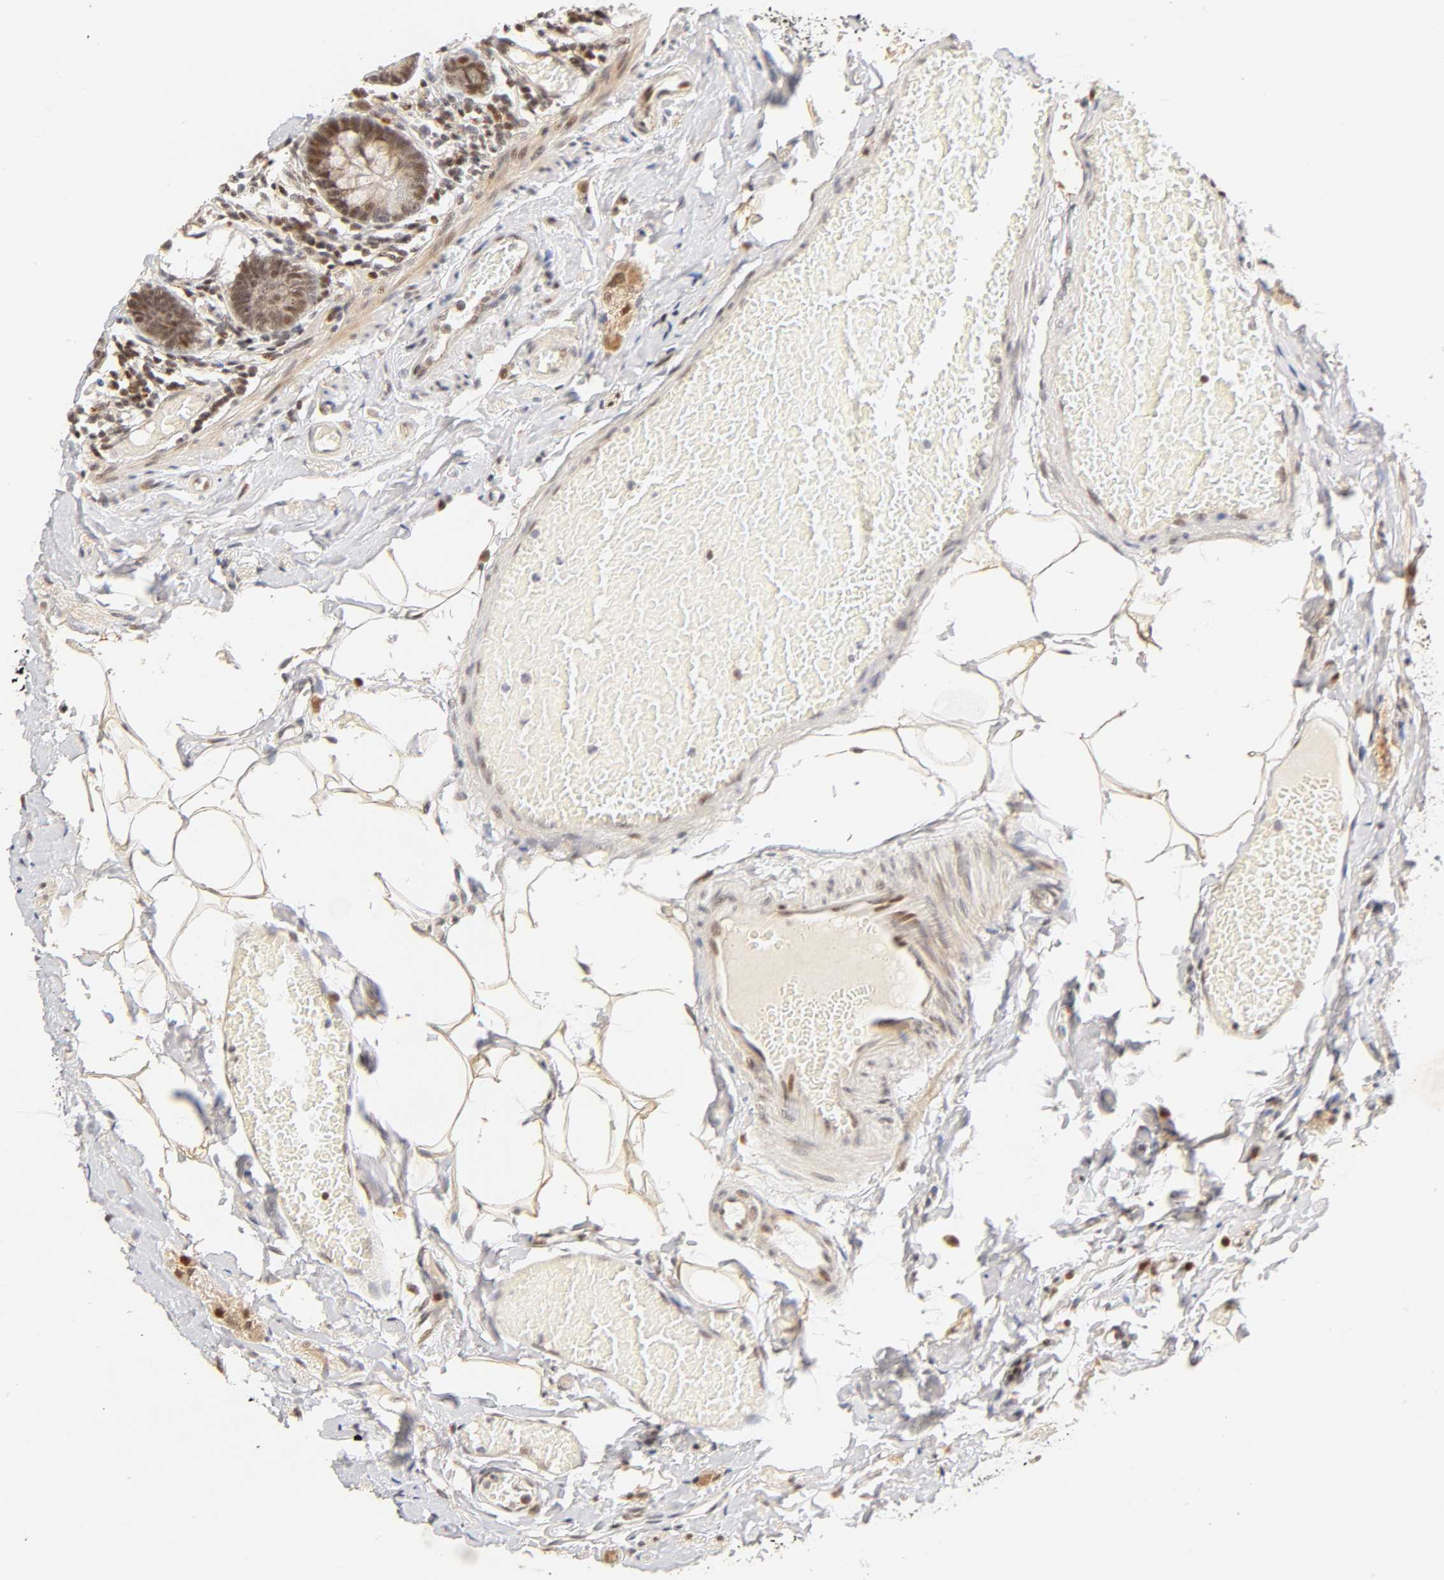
{"staining": {"intensity": "weak", "quantity": "25%-75%", "location": "cytoplasmic/membranous,nuclear"}, "tissue": "small intestine", "cell_type": "Glandular cells", "image_type": "normal", "snomed": [{"axis": "morphology", "description": "Normal tissue, NOS"}, {"axis": "topography", "description": "Small intestine"}], "caption": "Weak cytoplasmic/membranous,nuclear staining for a protein is seen in about 25%-75% of glandular cells of benign small intestine using immunohistochemistry (IHC).", "gene": "TAF10", "patient": {"sex": "male", "age": 41}}